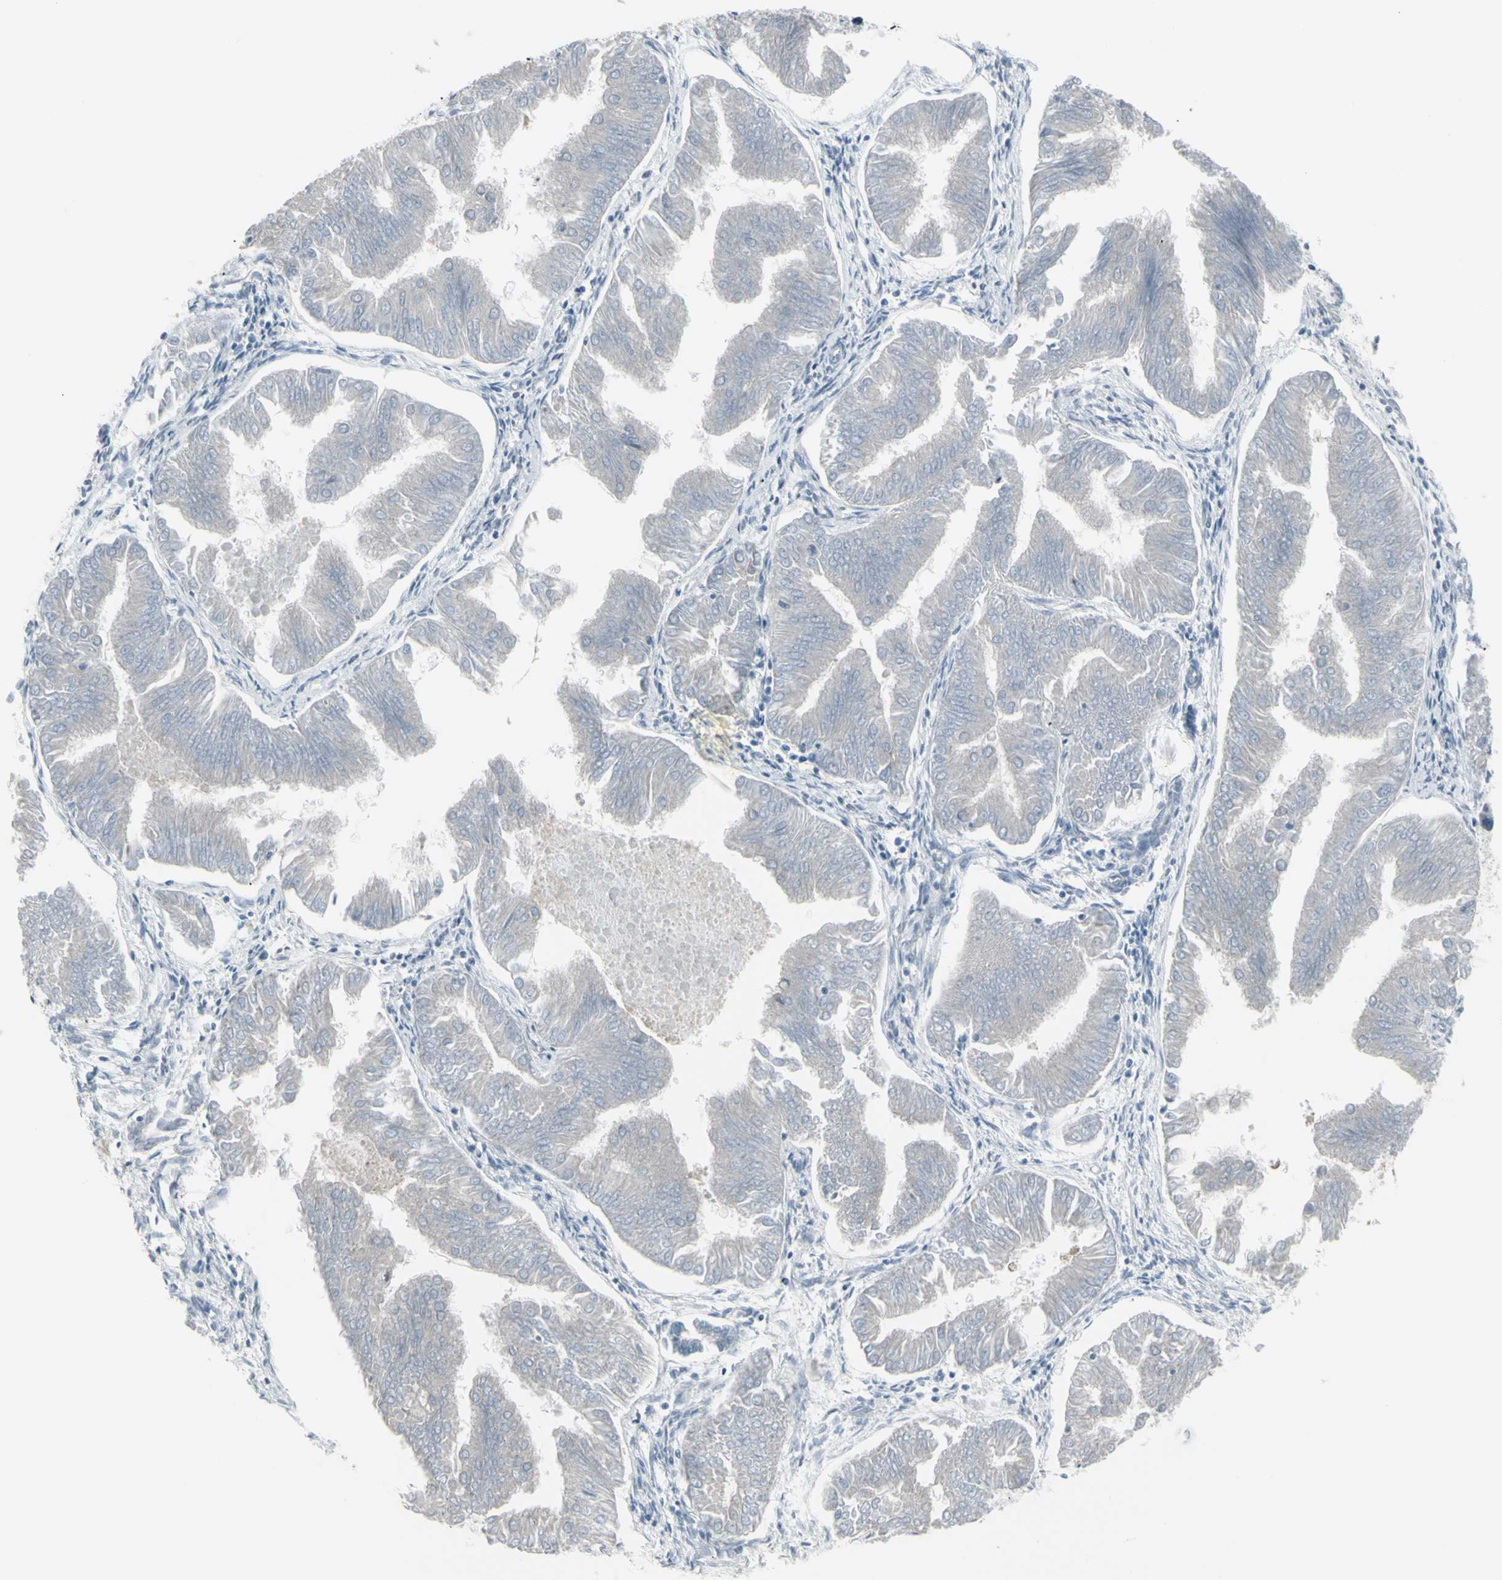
{"staining": {"intensity": "negative", "quantity": "none", "location": "none"}, "tissue": "endometrial cancer", "cell_type": "Tumor cells", "image_type": "cancer", "snomed": [{"axis": "morphology", "description": "Adenocarcinoma, NOS"}, {"axis": "topography", "description": "Endometrium"}], "caption": "Endometrial cancer (adenocarcinoma) stained for a protein using immunohistochemistry (IHC) shows no staining tumor cells.", "gene": "RAB3A", "patient": {"sex": "female", "age": 53}}